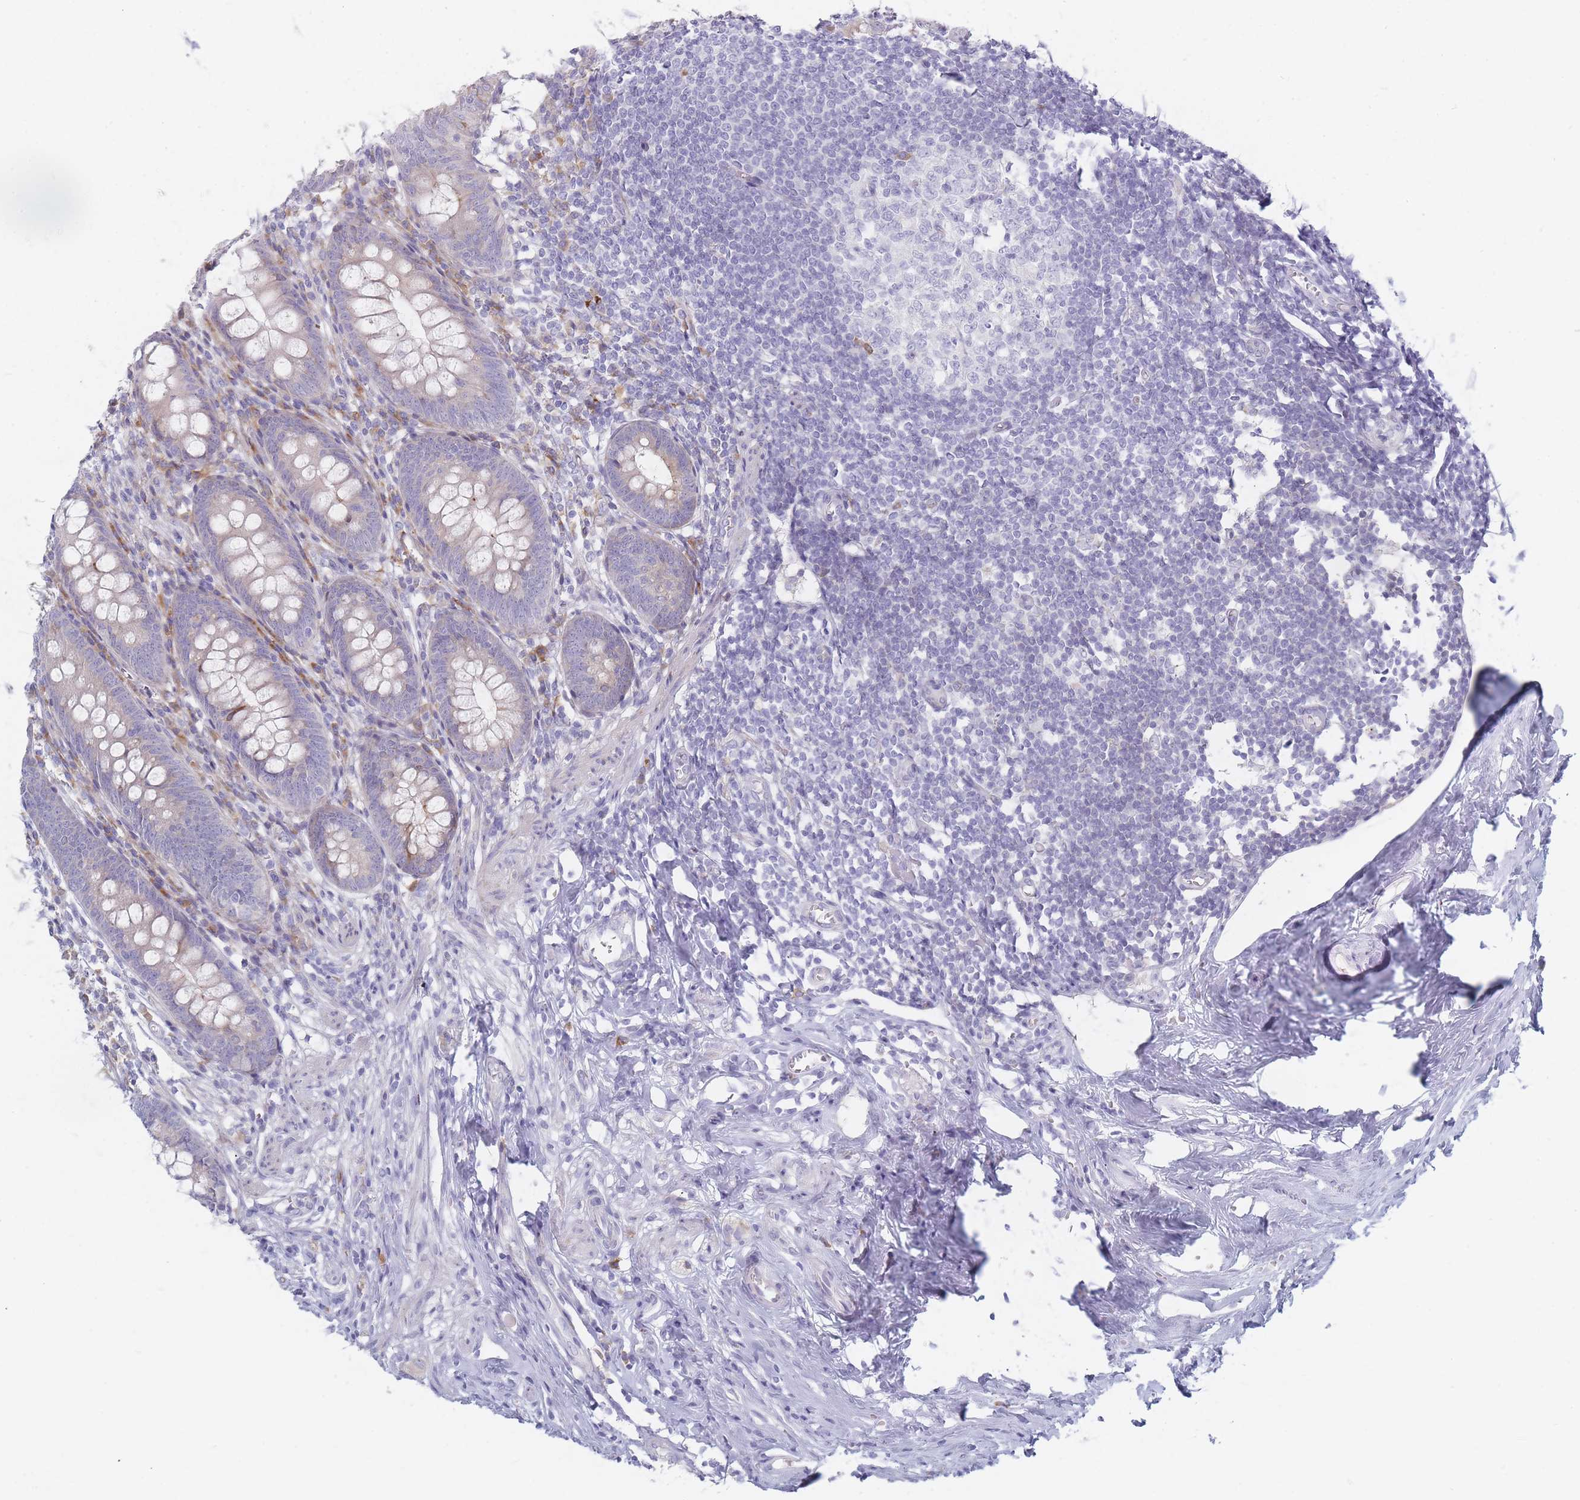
{"staining": {"intensity": "negative", "quantity": "none", "location": "none"}, "tissue": "appendix", "cell_type": "Glandular cells", "image_type": "normal", "snomed": [{"axis": "morphology", "description": "Normal tissue, NOS"}, {"axis": "topography", "description": "Appendix"}], "caption": "Immunohistochemistry (IHC) histopathology image of unremarkable human appendix stained for a protein (brown), which reveals no positivity in glandular cells. The staining was performed using DAB (3,3'-diaminobenzidine) to visualize the protein expression in brown, while the nuclei were stained in blue with hematoxylin (Magnification: 20x).", "gene": "SPATS1", "patient": {"sex": "female", "age": 51}}